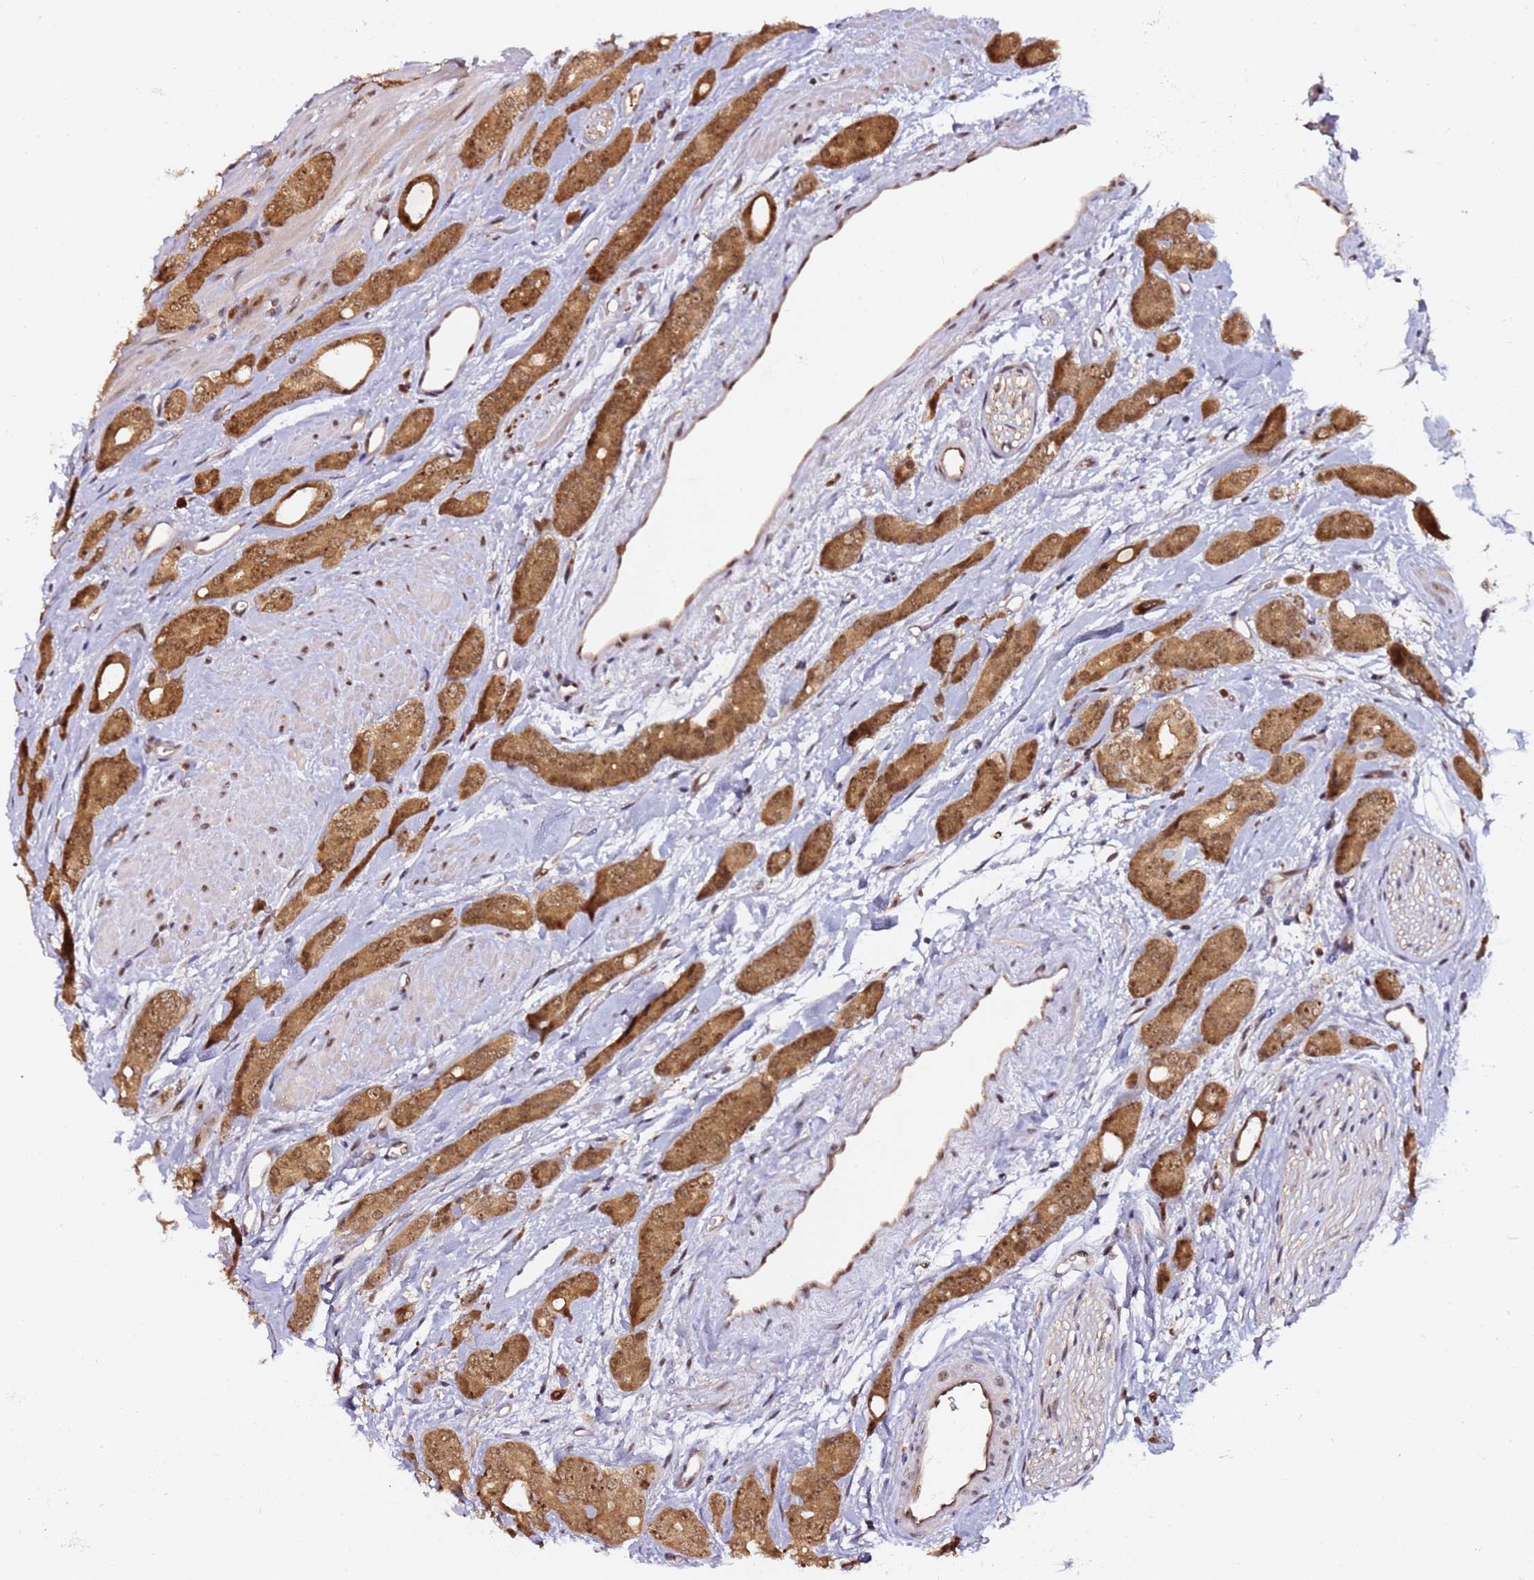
{"staining": {"intensity": "moderate", "quantity": ">75%", "location": "cytoplasmic/membranous,nuclear"}, "tissue": "prostate cancer", "cell_type": "Tumor cells", "image_type": "cancer", "snomed": [{"axis": "morphology", "description": "Adenocarcinoma, High grade"}, {"axis": "topography", "description": "Prostate"}], "caption": "Protein expression analysis of human prostate cancer reveals moderate cytoplasmic/membranous and nuclear positivity in approximately >75% of tumor cells.", "gene": "RGS18", "patient": {"sex": "male", "age": 62}}